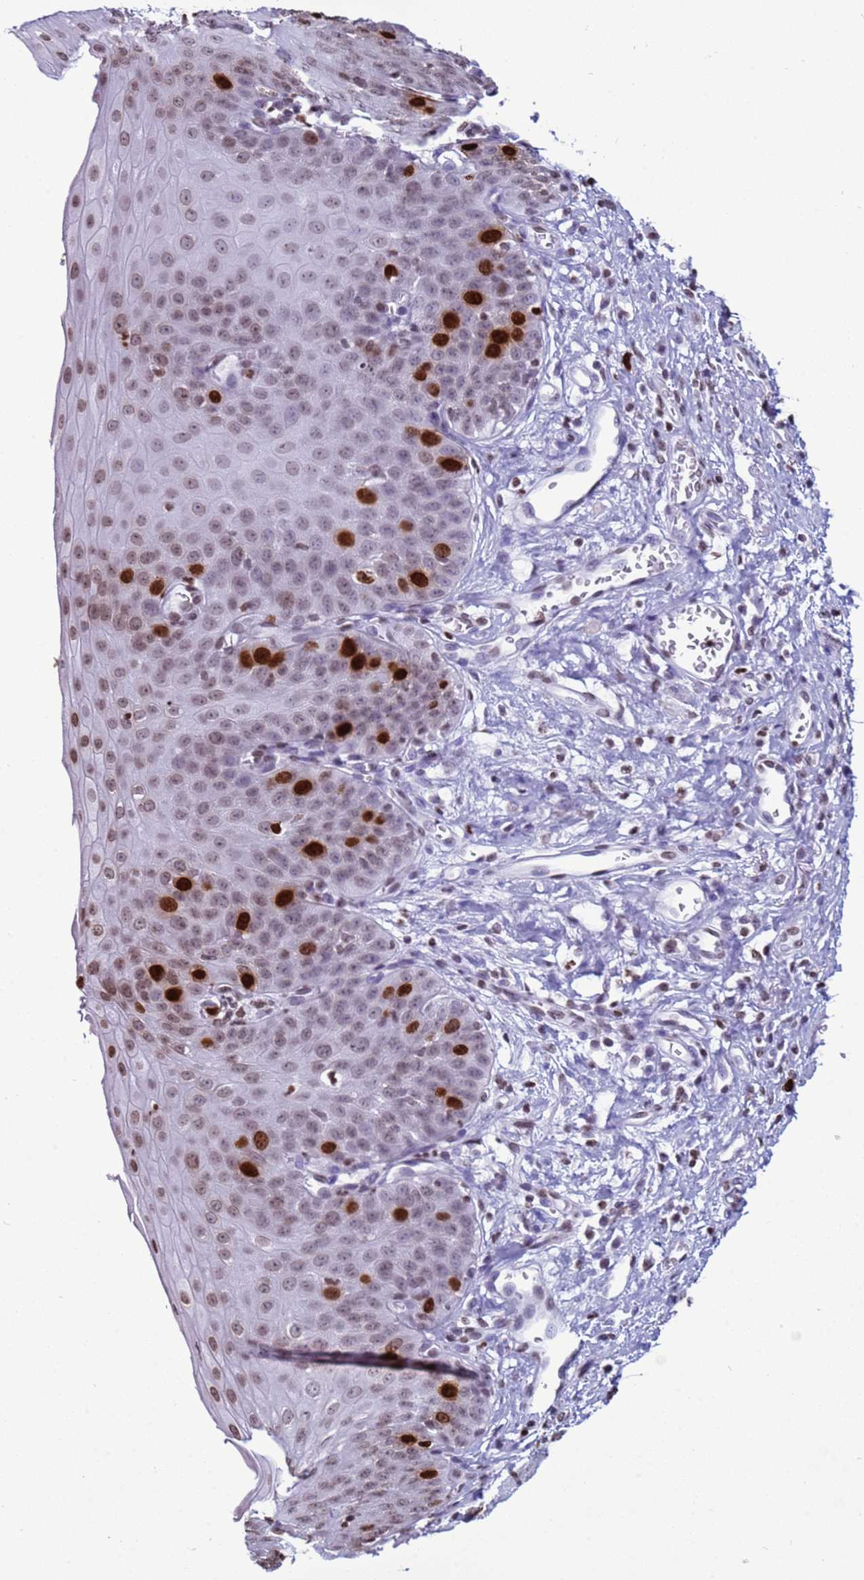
{"staining": {"intensity": "strong", "quantity": "<25%", "location": "nuclear"}, "tissue": "esophagus", "cell_type": "Squamous epithelial cells", "image_type": "normal", "snomed": [{"axis": "morphology", "description": "Normal tissue, NOS"}, {"axis": "topography", "description": "Esophagus"}], "caption": "Squamous epithelial cells display strong nuclear staining in about <25% of cells in unremarkable esophagus.", "gene": "H4C11", "patient": {"sex": "male", "age": 71}}